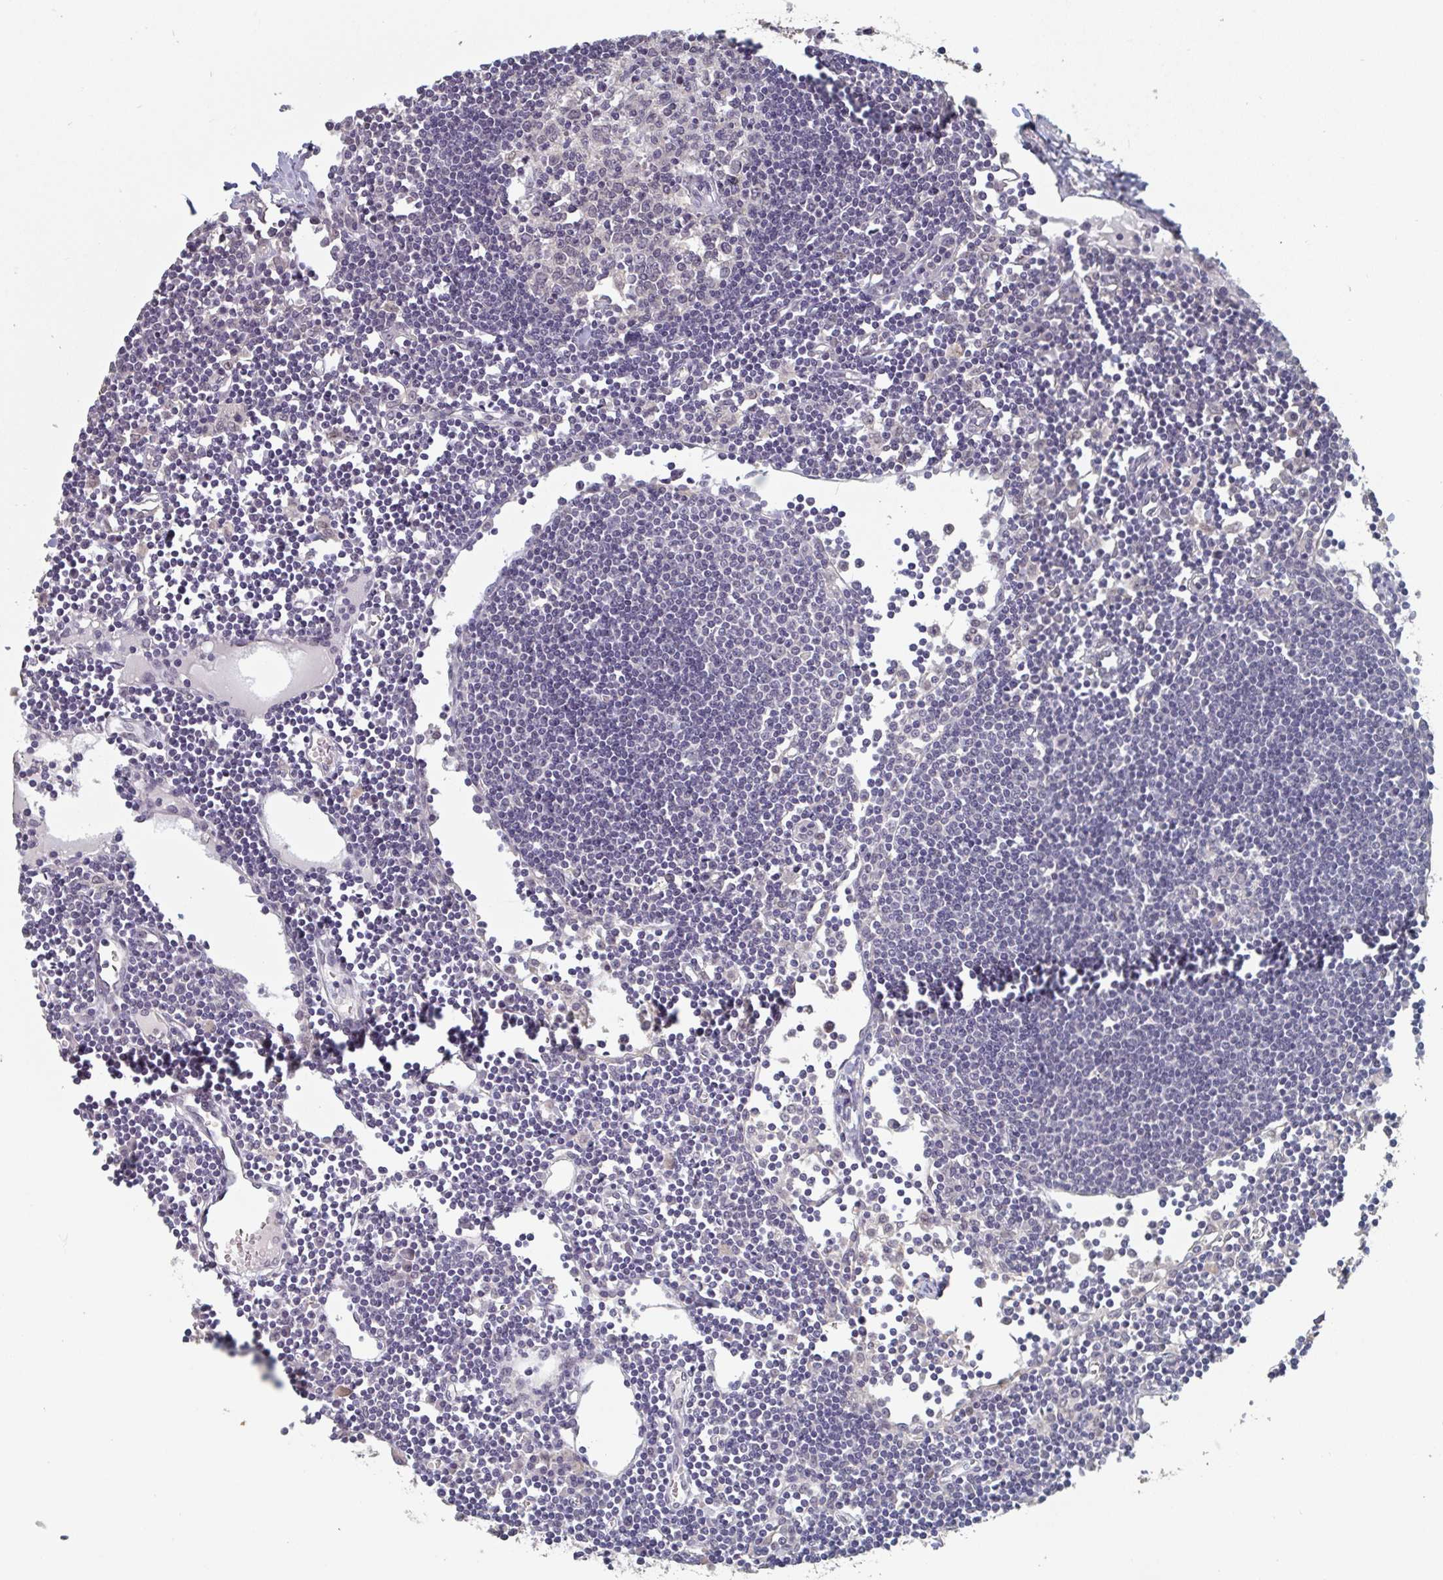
{"staining": {"intensity": "negative", "quantity": "none", "location": "none"}, "tissue": "lymph node", "cell_type": "Germinal center cells", "image_type": "normal", "snomed": [{"axis": "morphology", "description": "Normal tissue, NOS"}, {"axis": "topography", "description": "Lymph node"}], "caption": "This is an immunohistochemistry (IHC) micrograph of benign human lymph node. There is no positivity in germinal center cells.", "gene": "LIX1", "patient": {"sex": "female", "age": 65}}